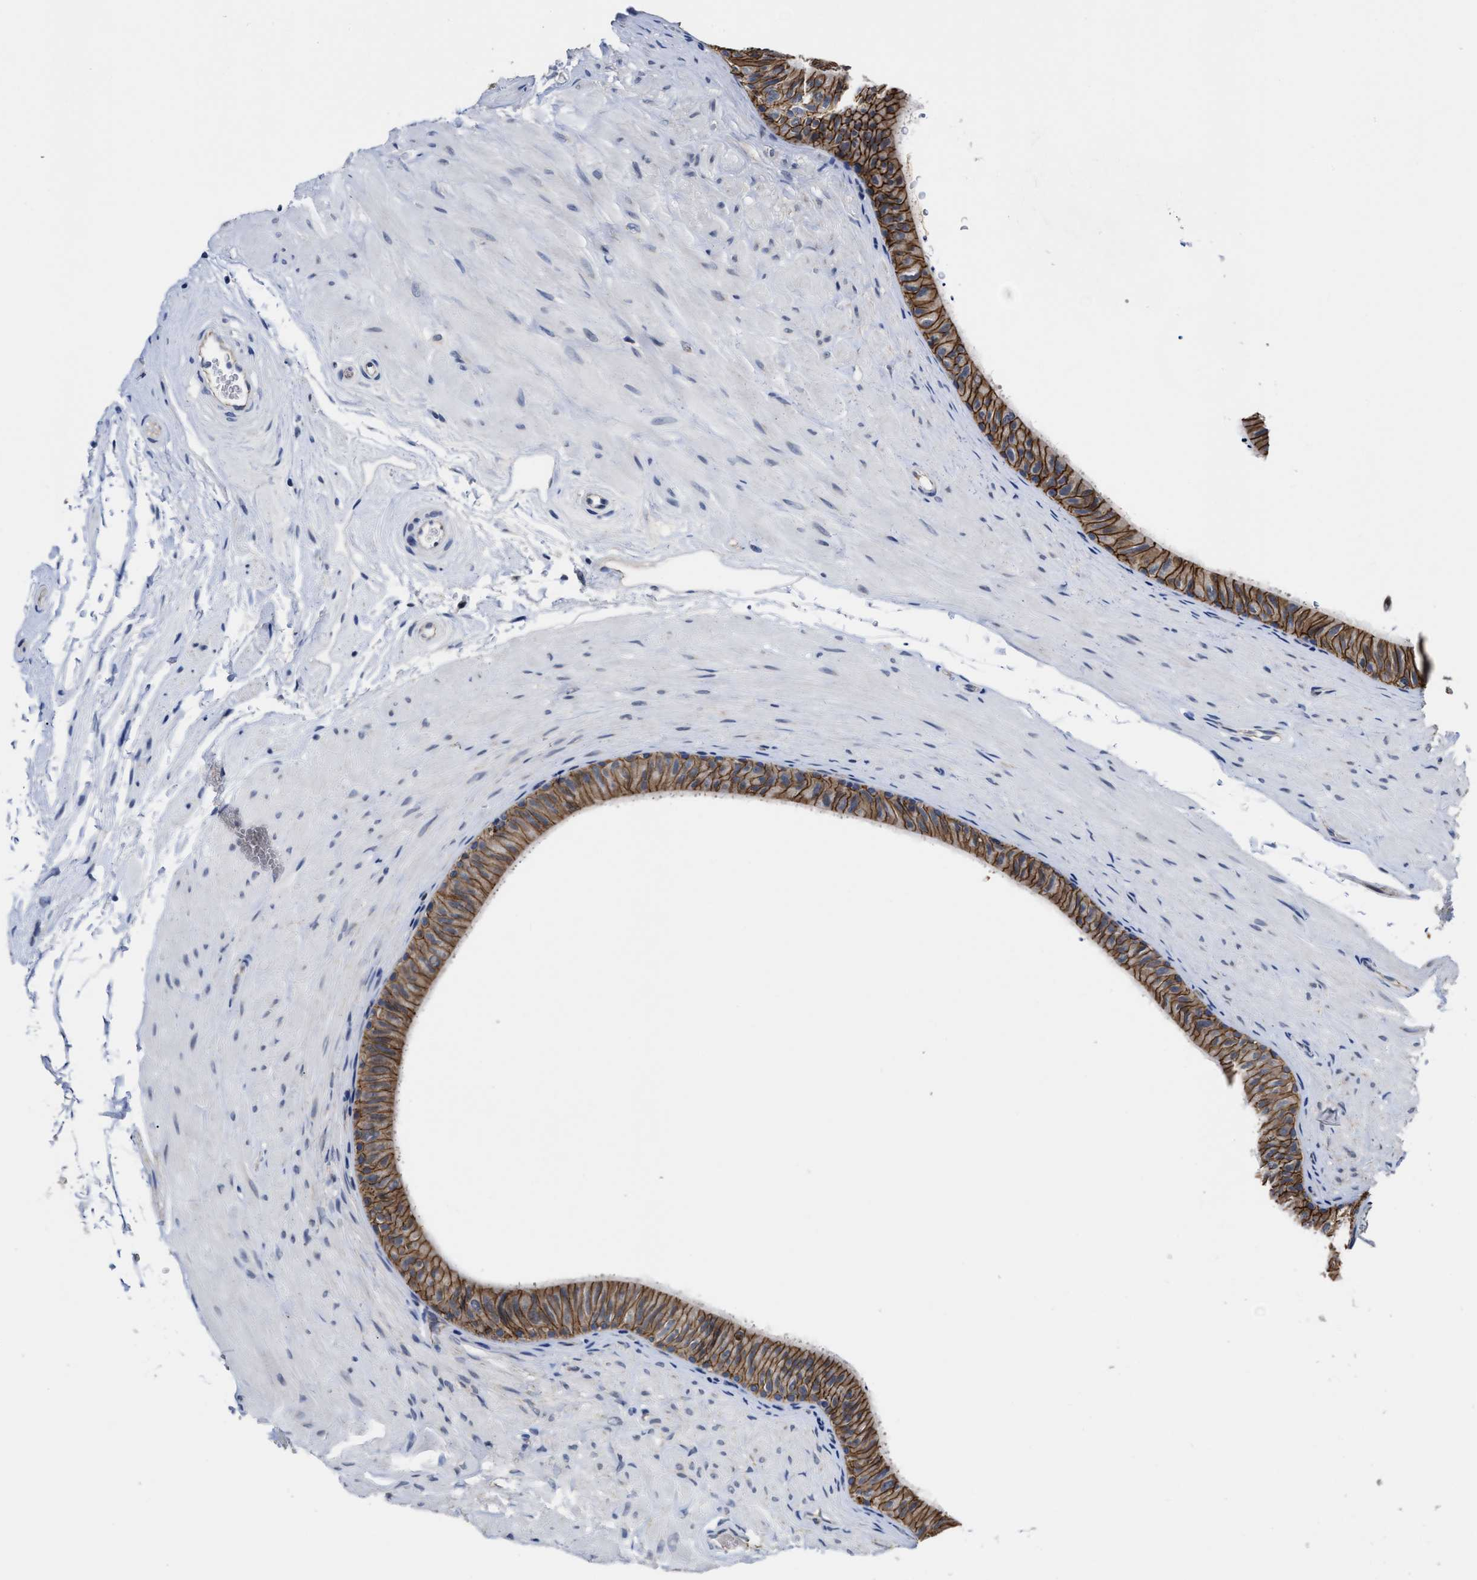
{"staining": {"intensity": "moderate", "quantity": ">75%", "location": "cytoplasmic/membranous"}, "tissue": "epididymis", "cell_type": "Glandular cells", "image_type": "normal", "snomed": [{"axis": "morphology", "description": "Normal tissue, NOS"}, {"axis": "topography", "description": "Epididymis"}], "caption": "Brown immunohistochemical staining in benign human epididymis exhibits moderate cytoplasmic/membranous positivity in about >75% of glandular cells.", "gene": "GHITM", "patient": {"sex": "male", "age": 34}}